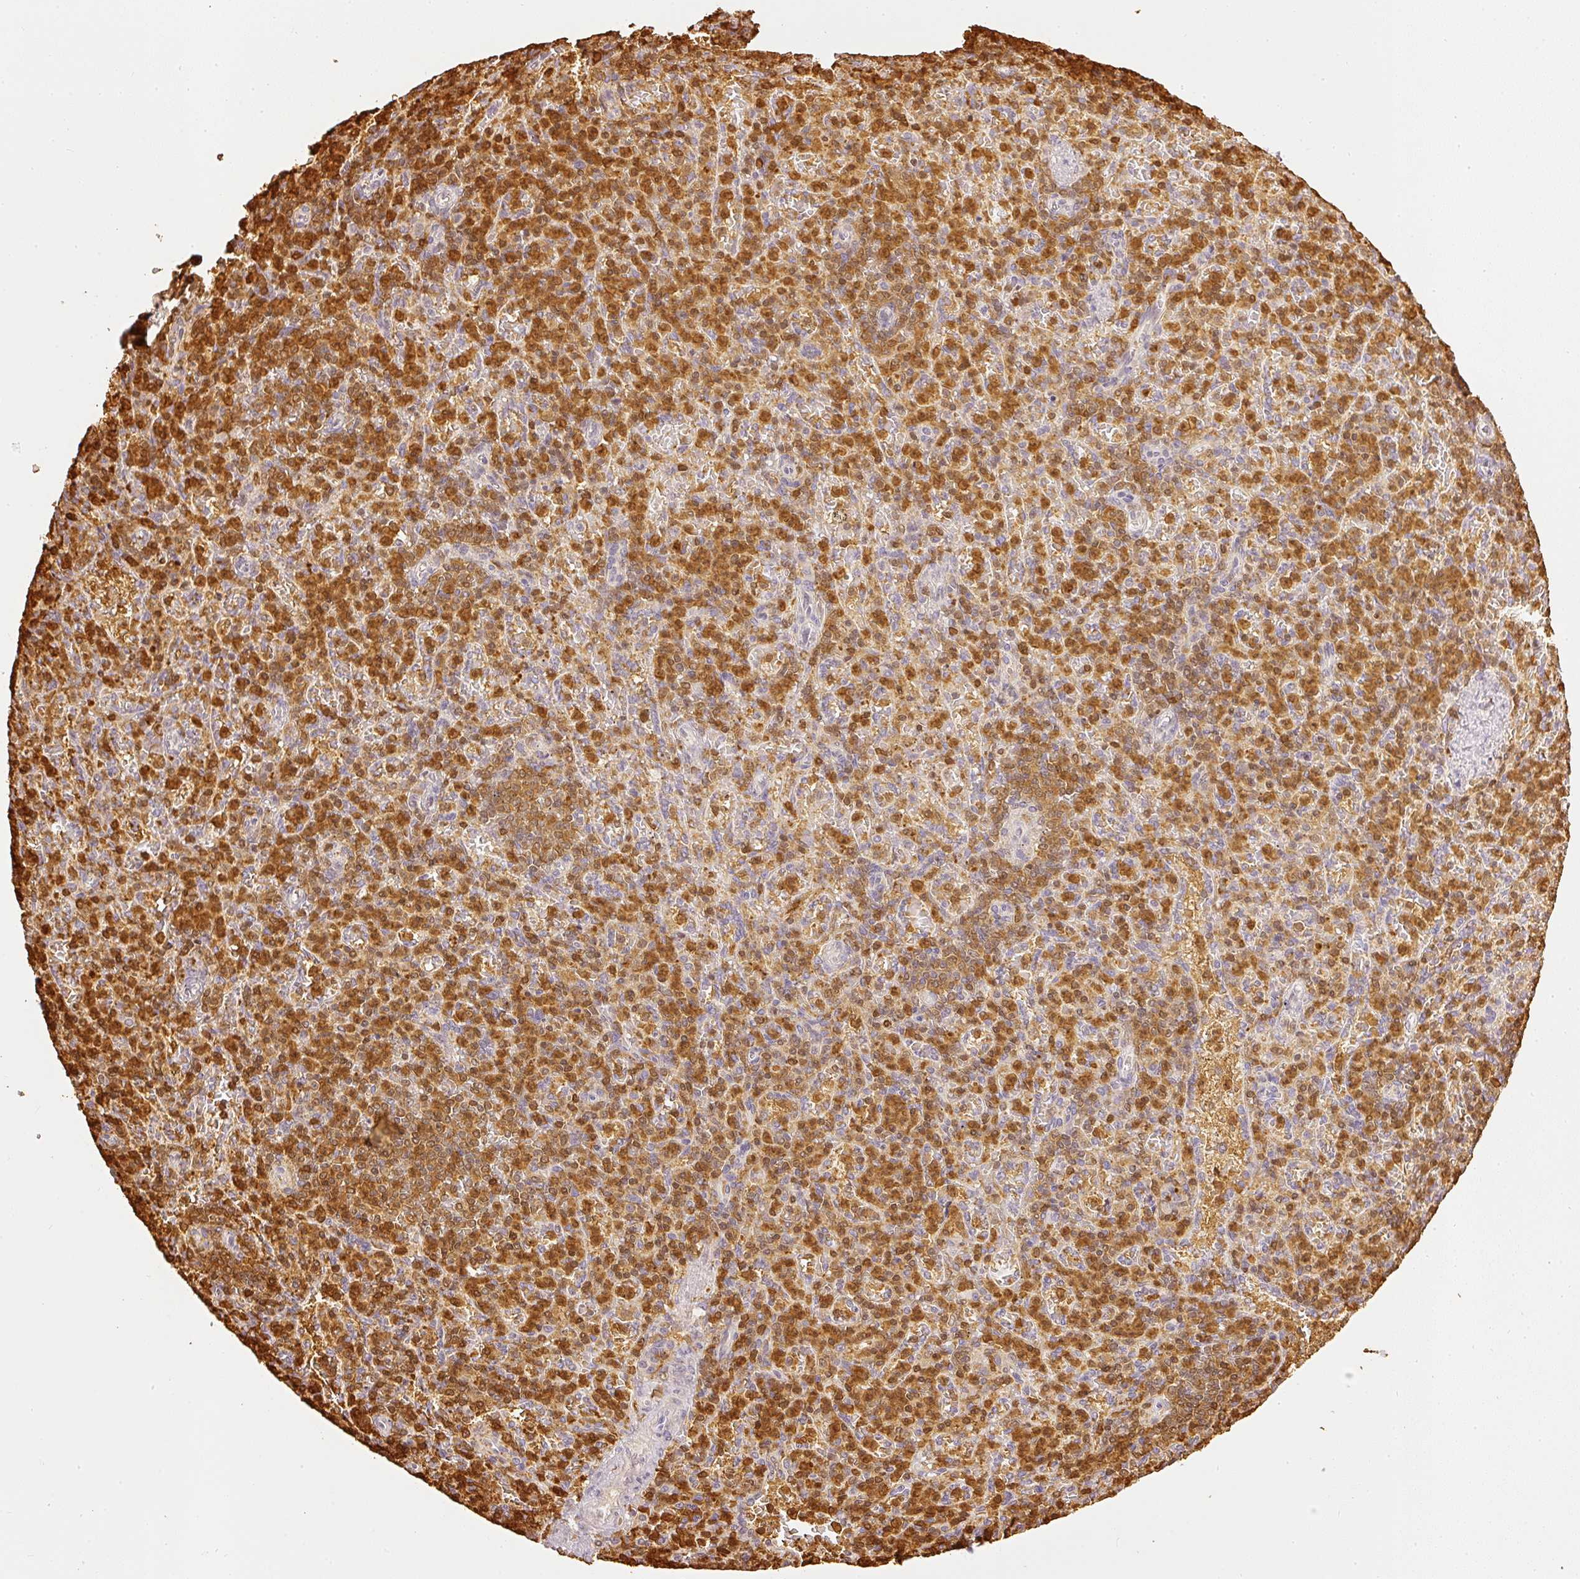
{"staining": {"intensity": "strong", "quantity": ">75%", "location": "cytoplasmic/membranous,nuclear"}, "tissue": "spleen", "cell_type": "Cells in red pulp", "image_type": "normal", "snomed": [{"axis": "morphology", "description": "Normal tissue, NOS"}, {"axis": "topography", "description": "Spleen"}], "caption": "A brown stain shows strong cytoplasmic/membranous,nuclear expression of a protein in cells in red pulp of normal spleen.", "gene": "PFN1", "patient": {"sex": "female", "age": 74}}